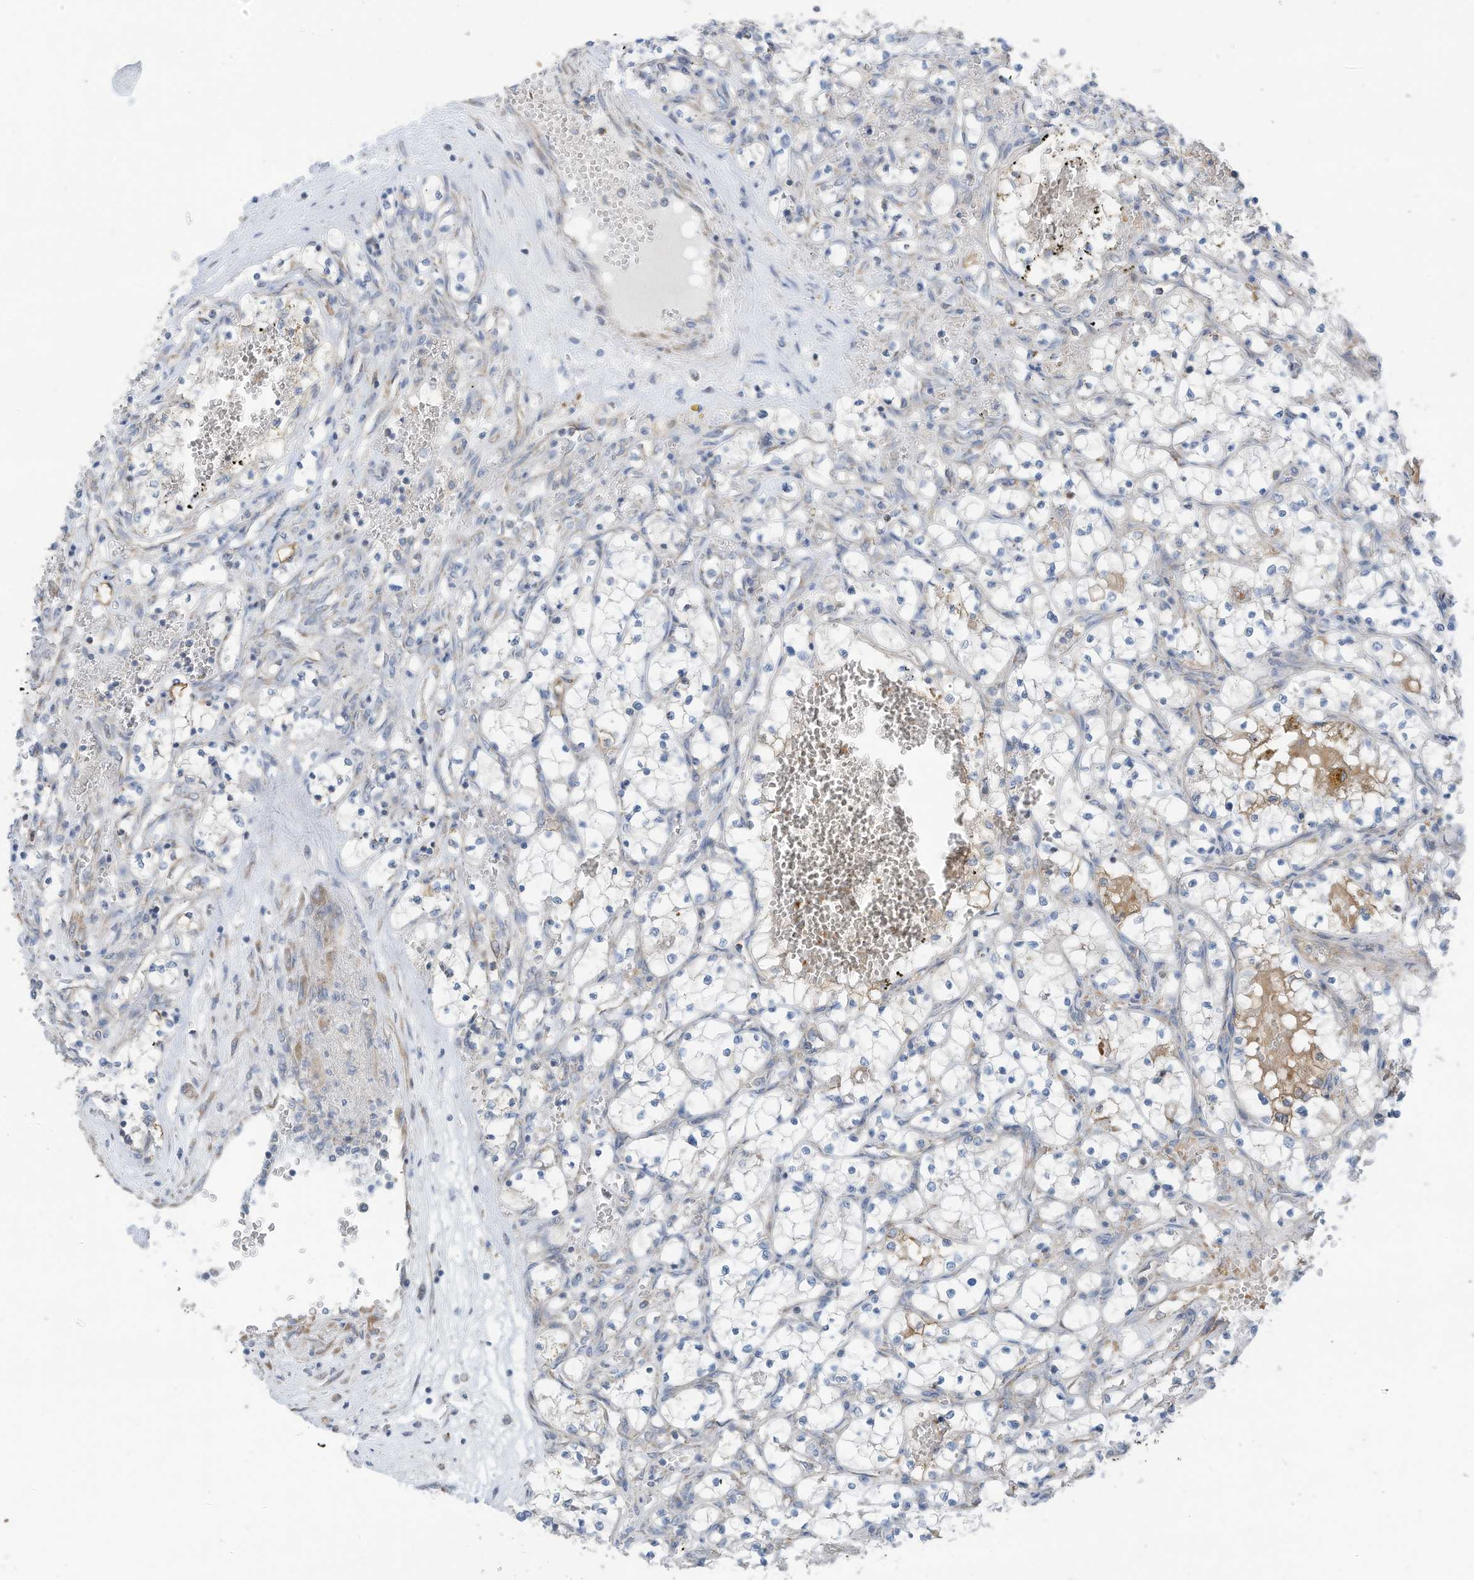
{"staining": {"intensity": "negative", "quantity": "none", "location": "none"}, "tissue": "renal cancer", "cell_type": "Tumor cells", "image_type": "cancer", "snomed": [{"axis": "morphology", "description": "Adenocarcinoma, NOS"}, {"axis": "topography", "description": "Kidney"}], "caption": "Renal cancer (adenocarcinoma) was stained to show a protein in brown. There is no significant expression in tumor cells. (Stains: DAB immunohistochemistry with hematoxylin counter stain, Microscopy: brightfield microscopy at high magnification).", "gene": "EOMES", "patient": {"sex": "female", "age": 69}}